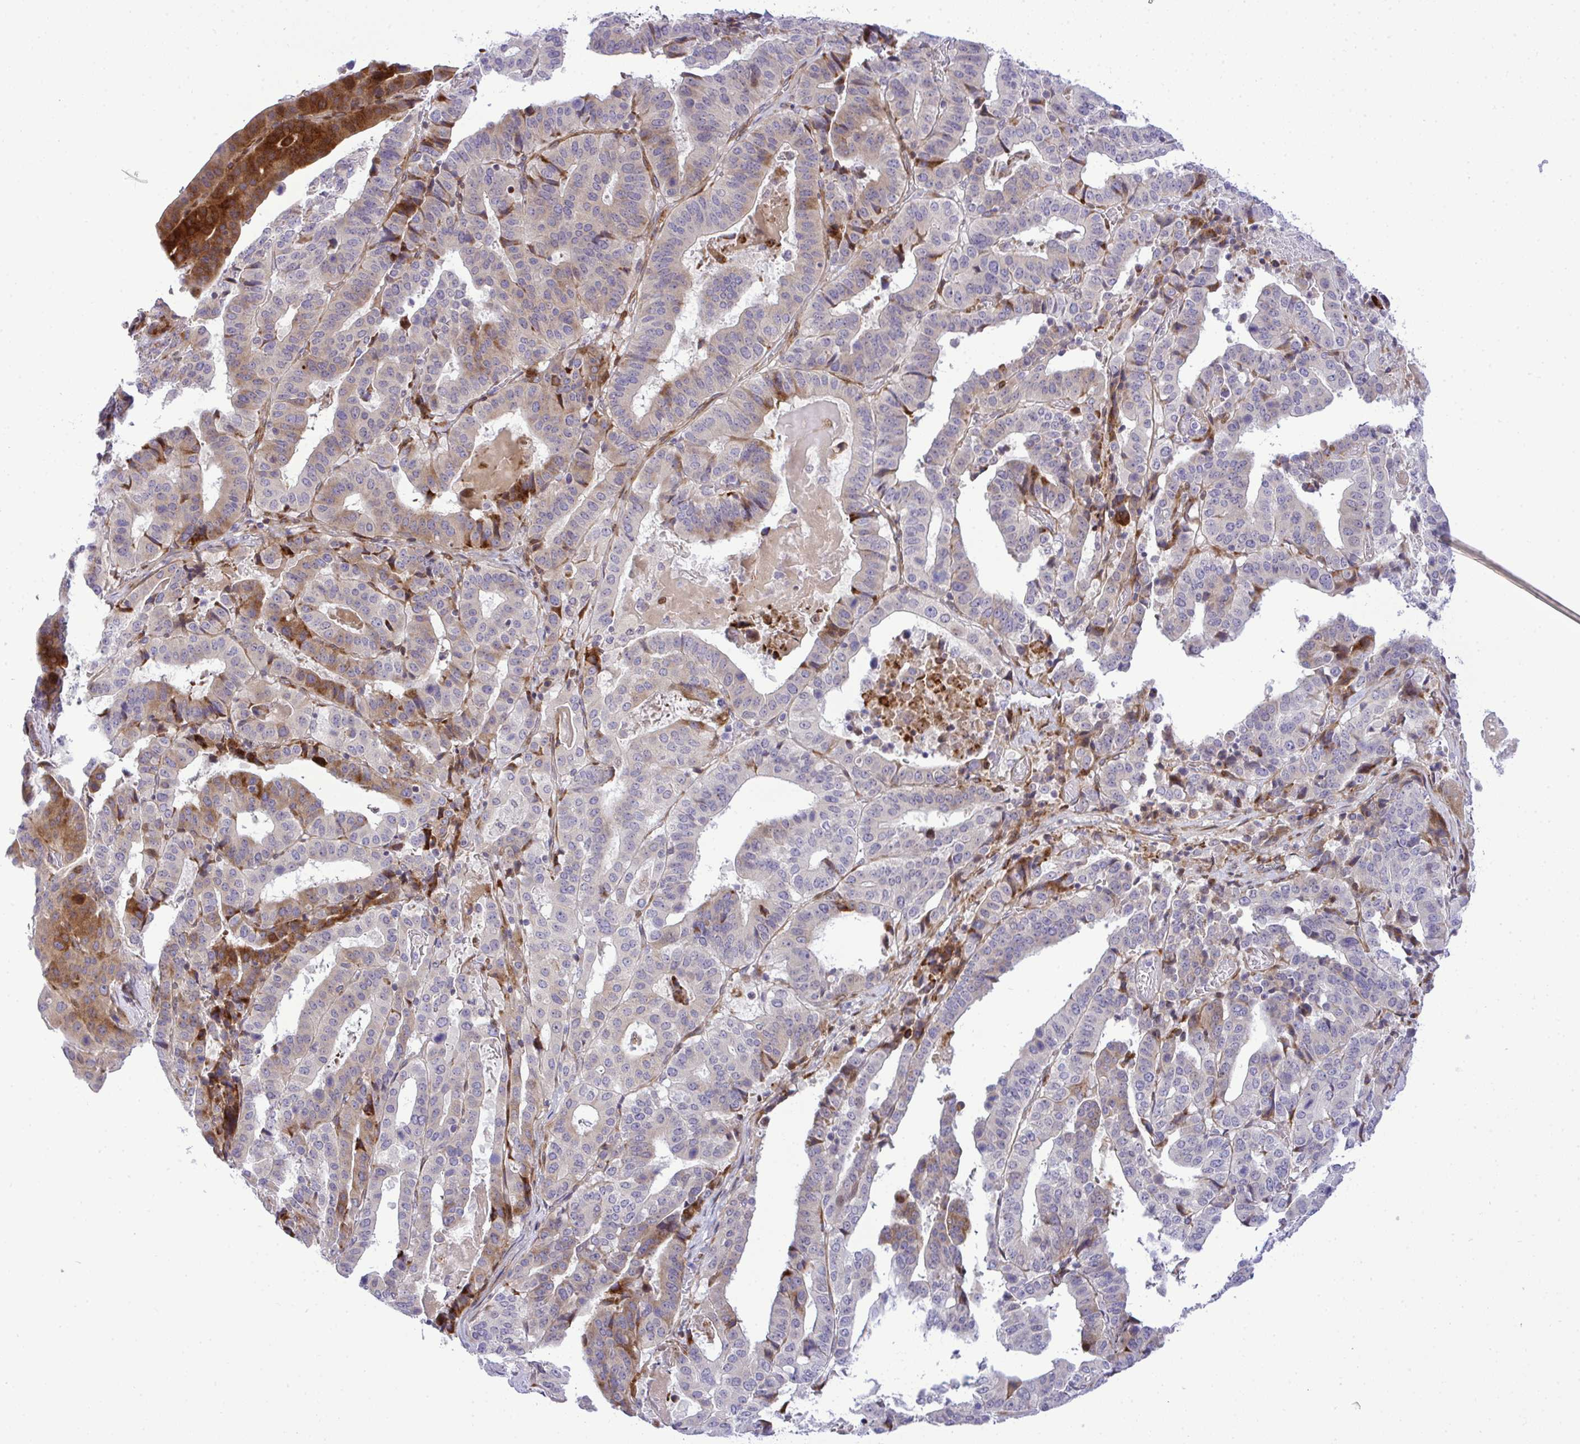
{"staining": {"intensity": "strong", "quantity": "<25%", "location": "cytoplasmic/membranous"}, "tissue": "stomach cancer", "cell_type": "Tumor cells", "image_type": "cancer", "snomed": [{"axis": "morphology", "description": "Adenocarcinoma, NOS"}, {"axis": "topography", "description": "Stomach"}], "caption": "Human adenocarcinoma (stomach) stained with a brown dye demonstrates strong cytoplasmic/membranous positive expression in about <25% of tumor cells.", "gene": "CASTOR2", "patient": {"sex": "male", "age": 48}}